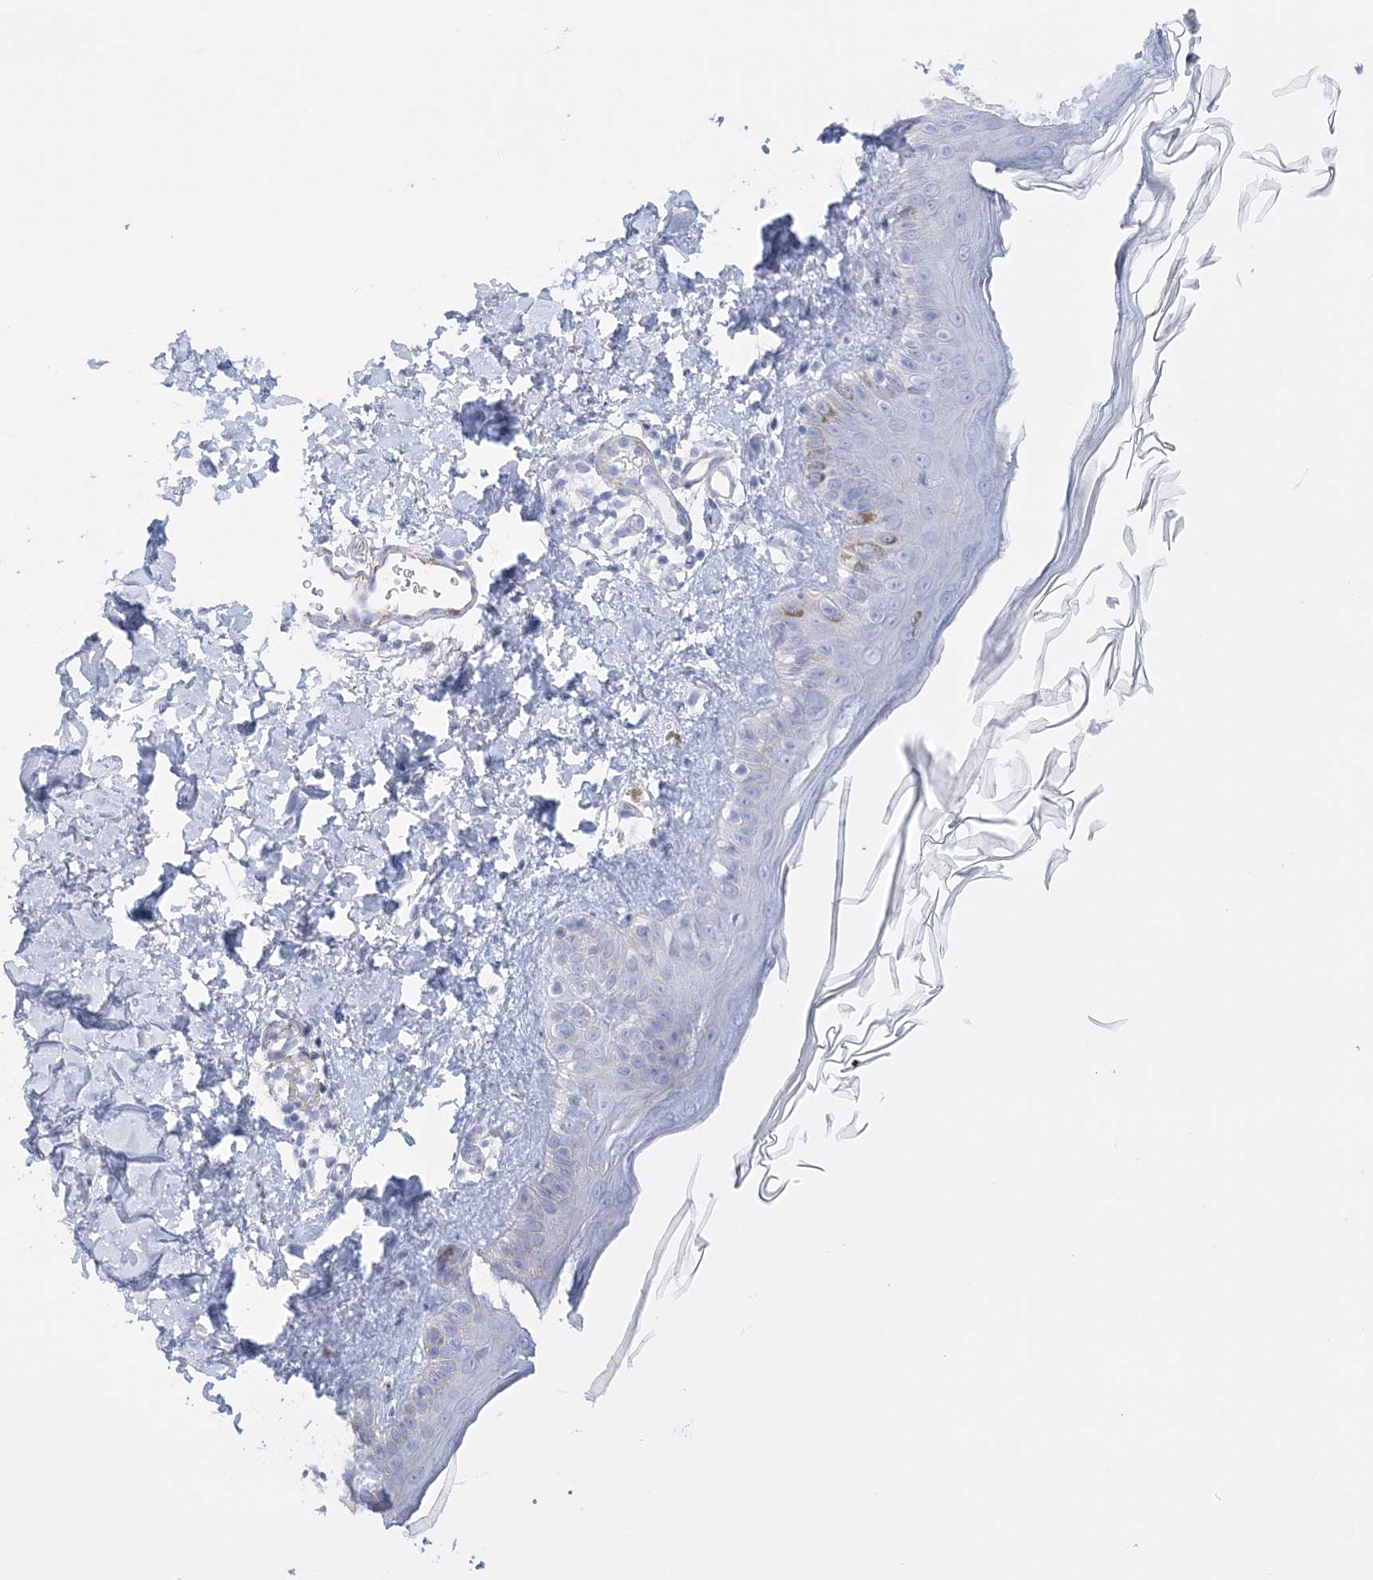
{"staining": {"intensity": "negative", "quantity": "none", "location": "none"}, "tissue": "skin", "cell_type": "Fibroblasts", "image_type": "normal", "snomed": [{"axis": "morphology", "description": "Normal tissue, NOS"}, {"axis": "topography", "description": "Skin"}], "caption": "Immunohistochemistry (IHC) histopathology image of benign skin: human skin stained with DAB (3,3'-diaminobenzidine) reveals no significant protein staining in fibroblasts.", "gene": "C11orf21", "patient": {"sex": "male", "age": 52}}